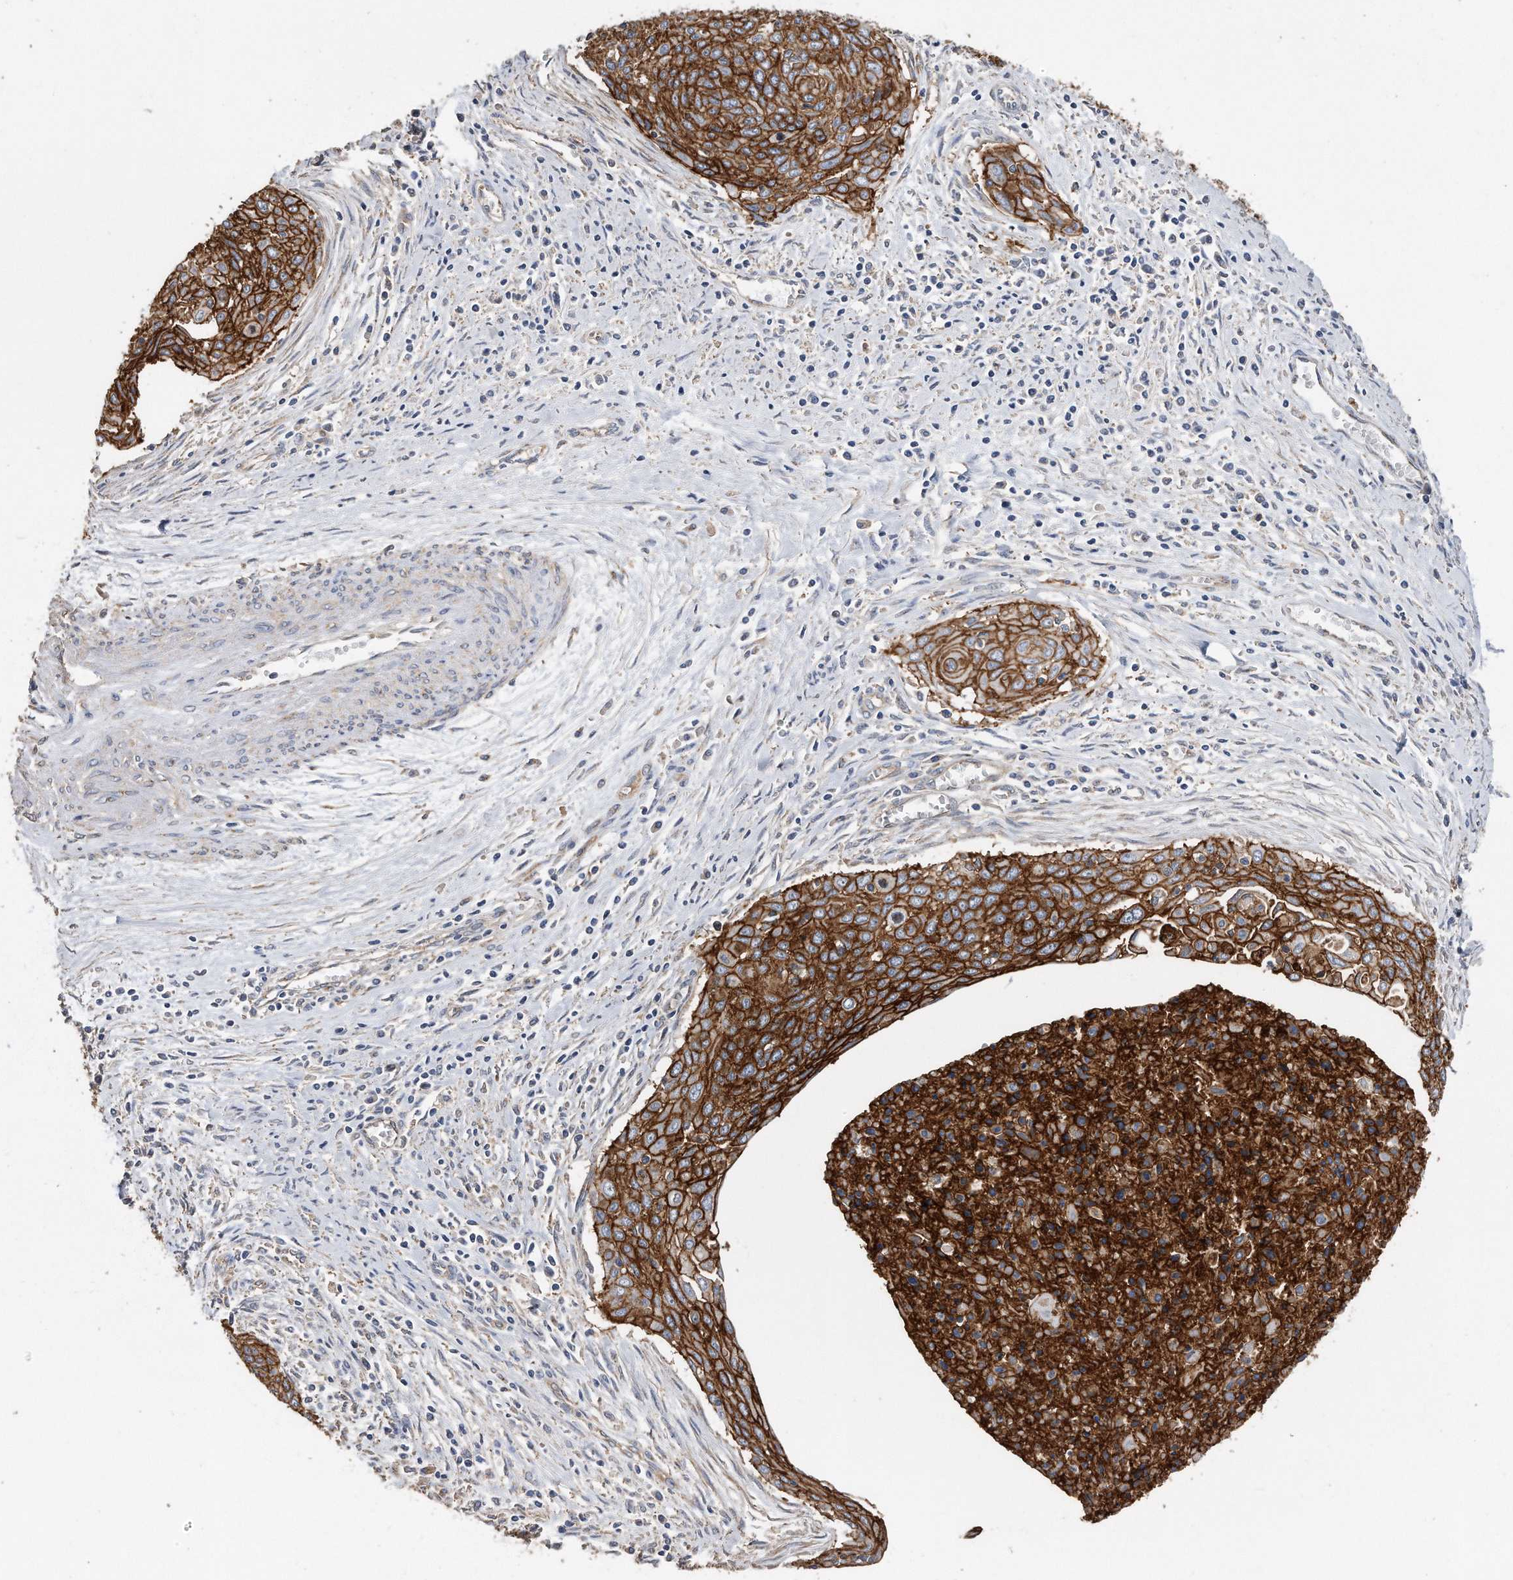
{"staining": {"intensity": "strong", "quantity": ">75%", "location": "cytoplasmic/membranous"}, "tissue": "cervical cancer", "cell_type": "Tumor cells", "image_type": "cancer", "snomed": [{"axis": "morphology", "description": "Squamous cell carcinoma, NOS"}, {"axis": "topography", "description": "Cervix"}], "caption": "Tumor cells show high levels of strong cytoplasmic/membranous positivity in approximately >75% of cells in squamous cell carcinoma (cervical). The protein is stained brown, and the nuclei are stained in blue (DAB IHC with brightfield microscopy, high magnification).", "gene": "CDCP1", "patient": {"sex": "female", "age": 55}}